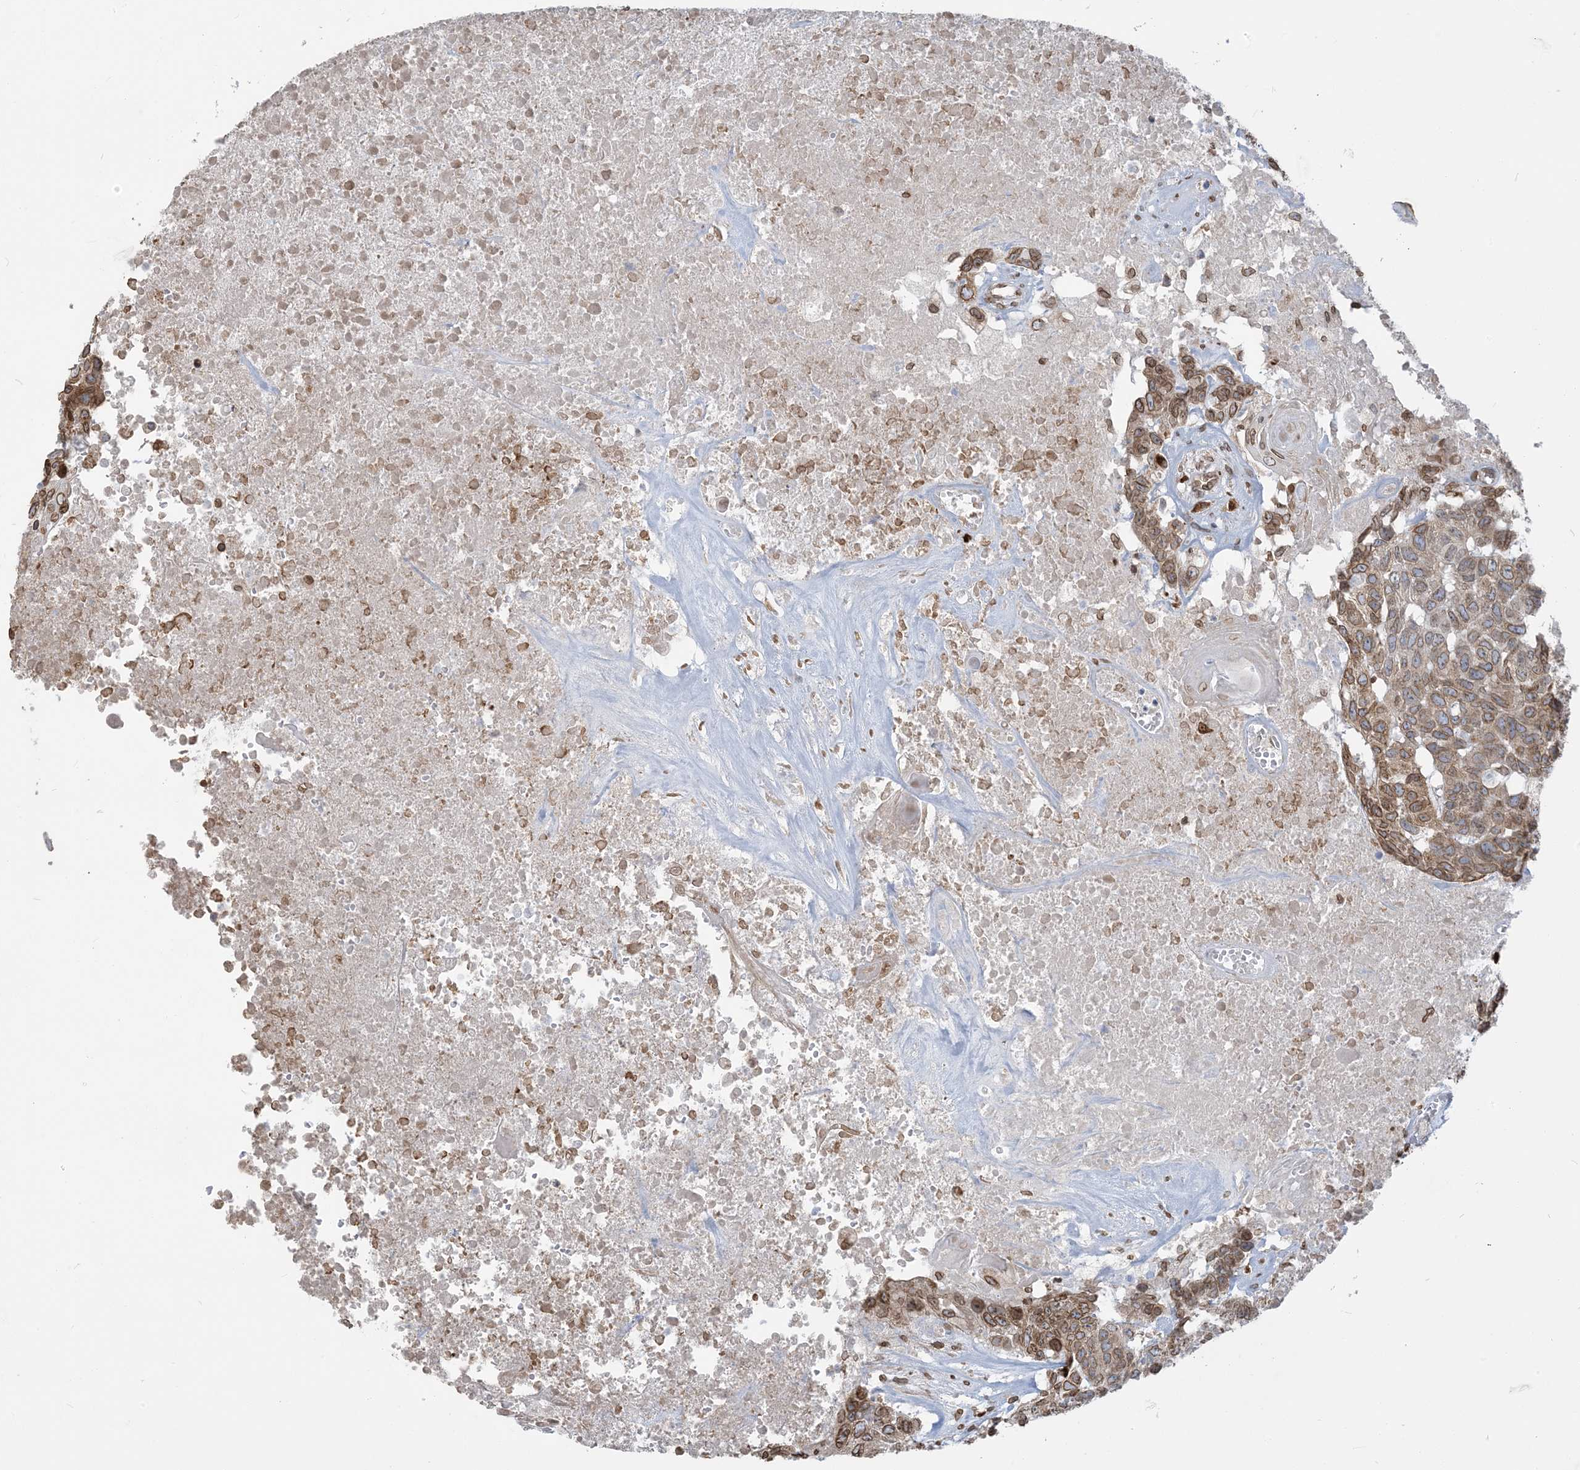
{"staining": {"intensity": "moderate", "quantity": ">75%", "location": "cytoplasmic/membranous,nuclear"}, "tissue": "head and neck cancer", "cell_type": "Tumor cells", "image_type": "cancer", "snomed": [{"axis": "morphology", "description": "Squamous cell carcinoma, NOS"}, {"axis": "topography", "description": "Head-Neck"}], "caption": "Head and neck squamous cell carcinoma stained for a protein shows moderate cytoplasmic/membranous and nuclear positivity in tumor cells.", "gene": "WWP1", "patient": {"sex": "male", "age": 66}}